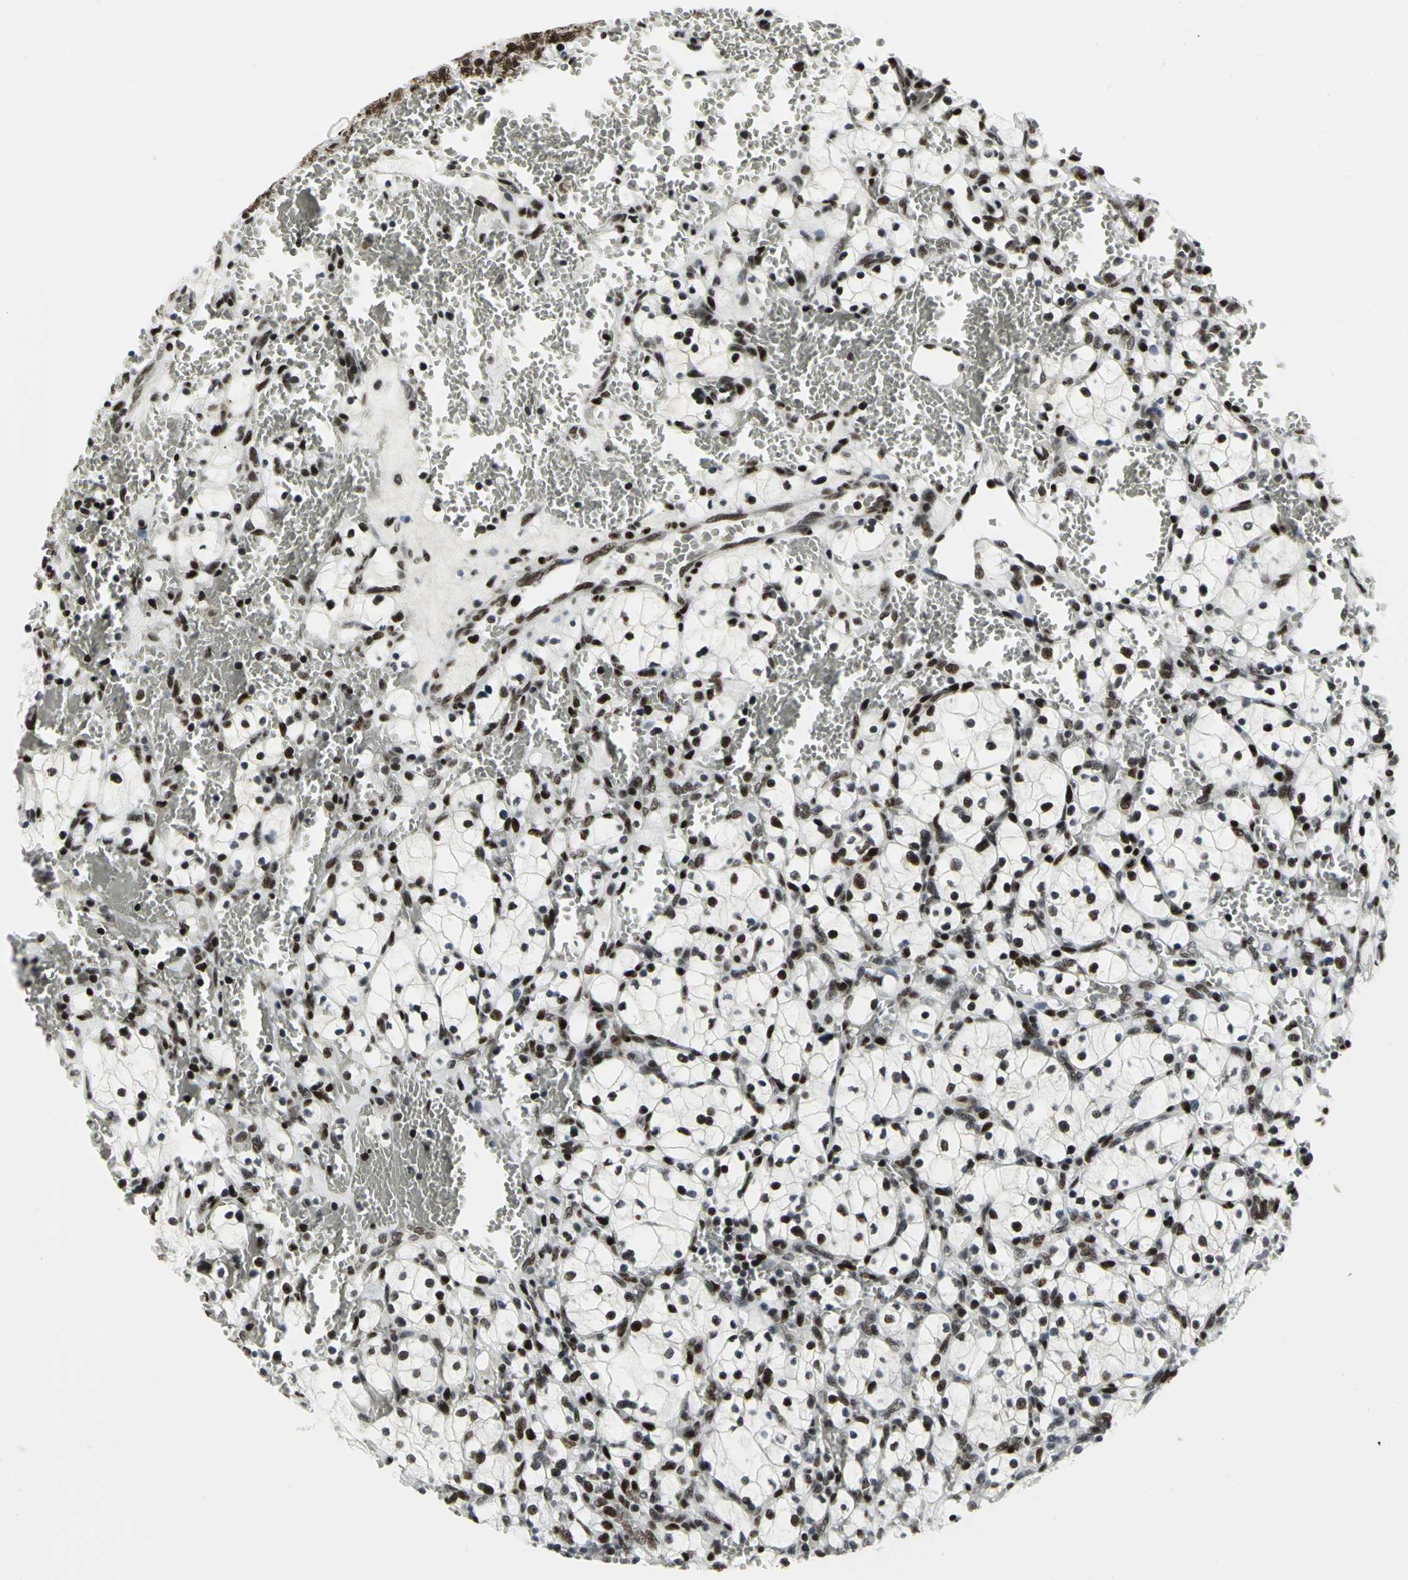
{"staining": {"intensity": "strong", "quantity": ">75%", "location": "nuclear"}, "tissue": "renal cancer", "cell_type": "Tumor cells", "image_type": "cancer", "snomed": [{"axis": "morphology", "description": "Adenocarcinoma, NOS"}, {"axis": "topography", "description": "Kidney"}], "caption": "The immunohistochemical stain labels strong nuclear positivity in tumor cells of renal cancer tissue.", "gene": "SMARCA4", "patient": {"sex": "female", "age": 83}}